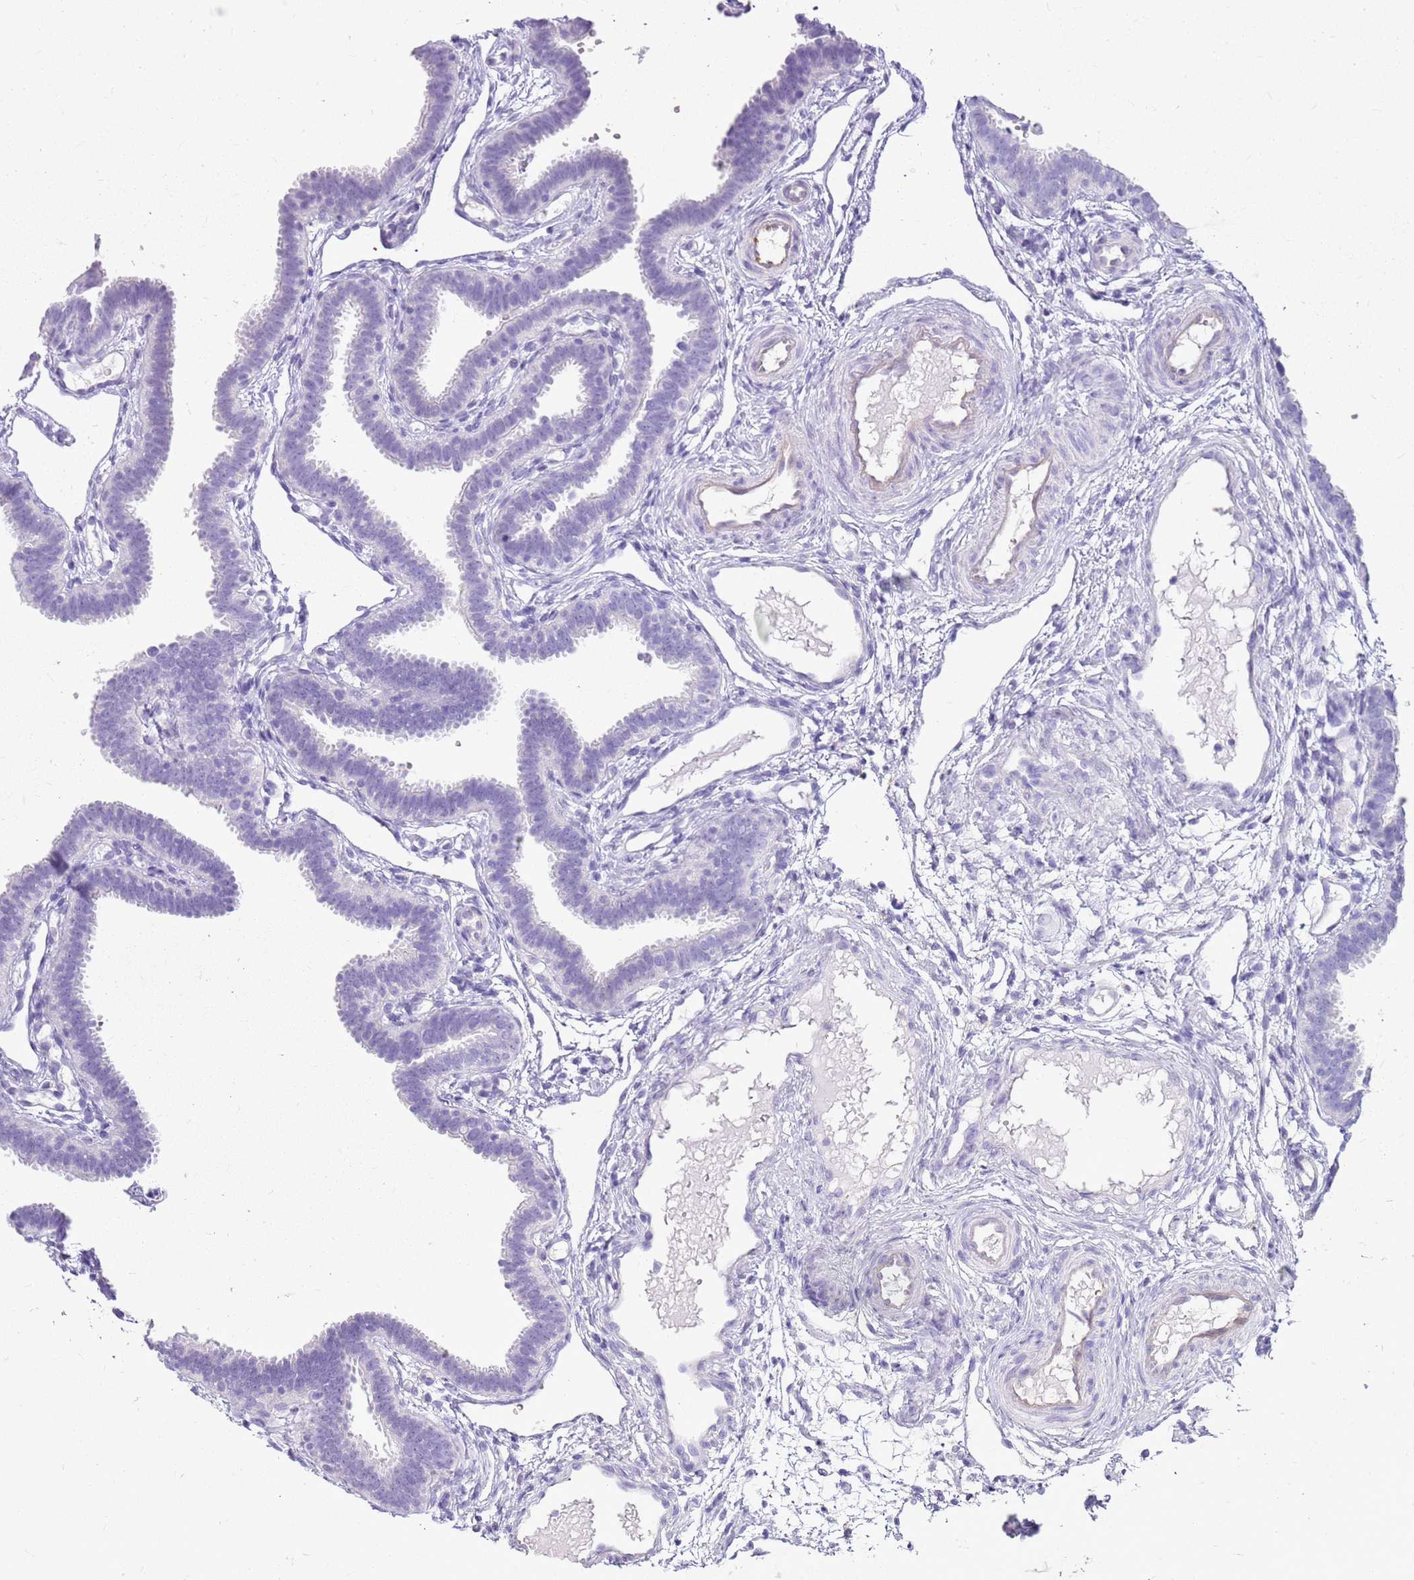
{"staining": {"intensity": "negative", "quantity": "none", "location": "none"}, "tissue": "fallopian tube", "cell_type": "Glandular cells", "image_type": "normal", "snomed": [{"axis": "morphology", "description": "Normal tissue, NOS"}, {"axis": "topography", "description": "Fallopian tube"}], "caption": "A high-resolution image shows IHC staining of unremarkable fallopian tube, which exhibits no significant expression in glandular cells.", "gene": "SULT1E1", "patient": {"sex": "female", "age": 37}}